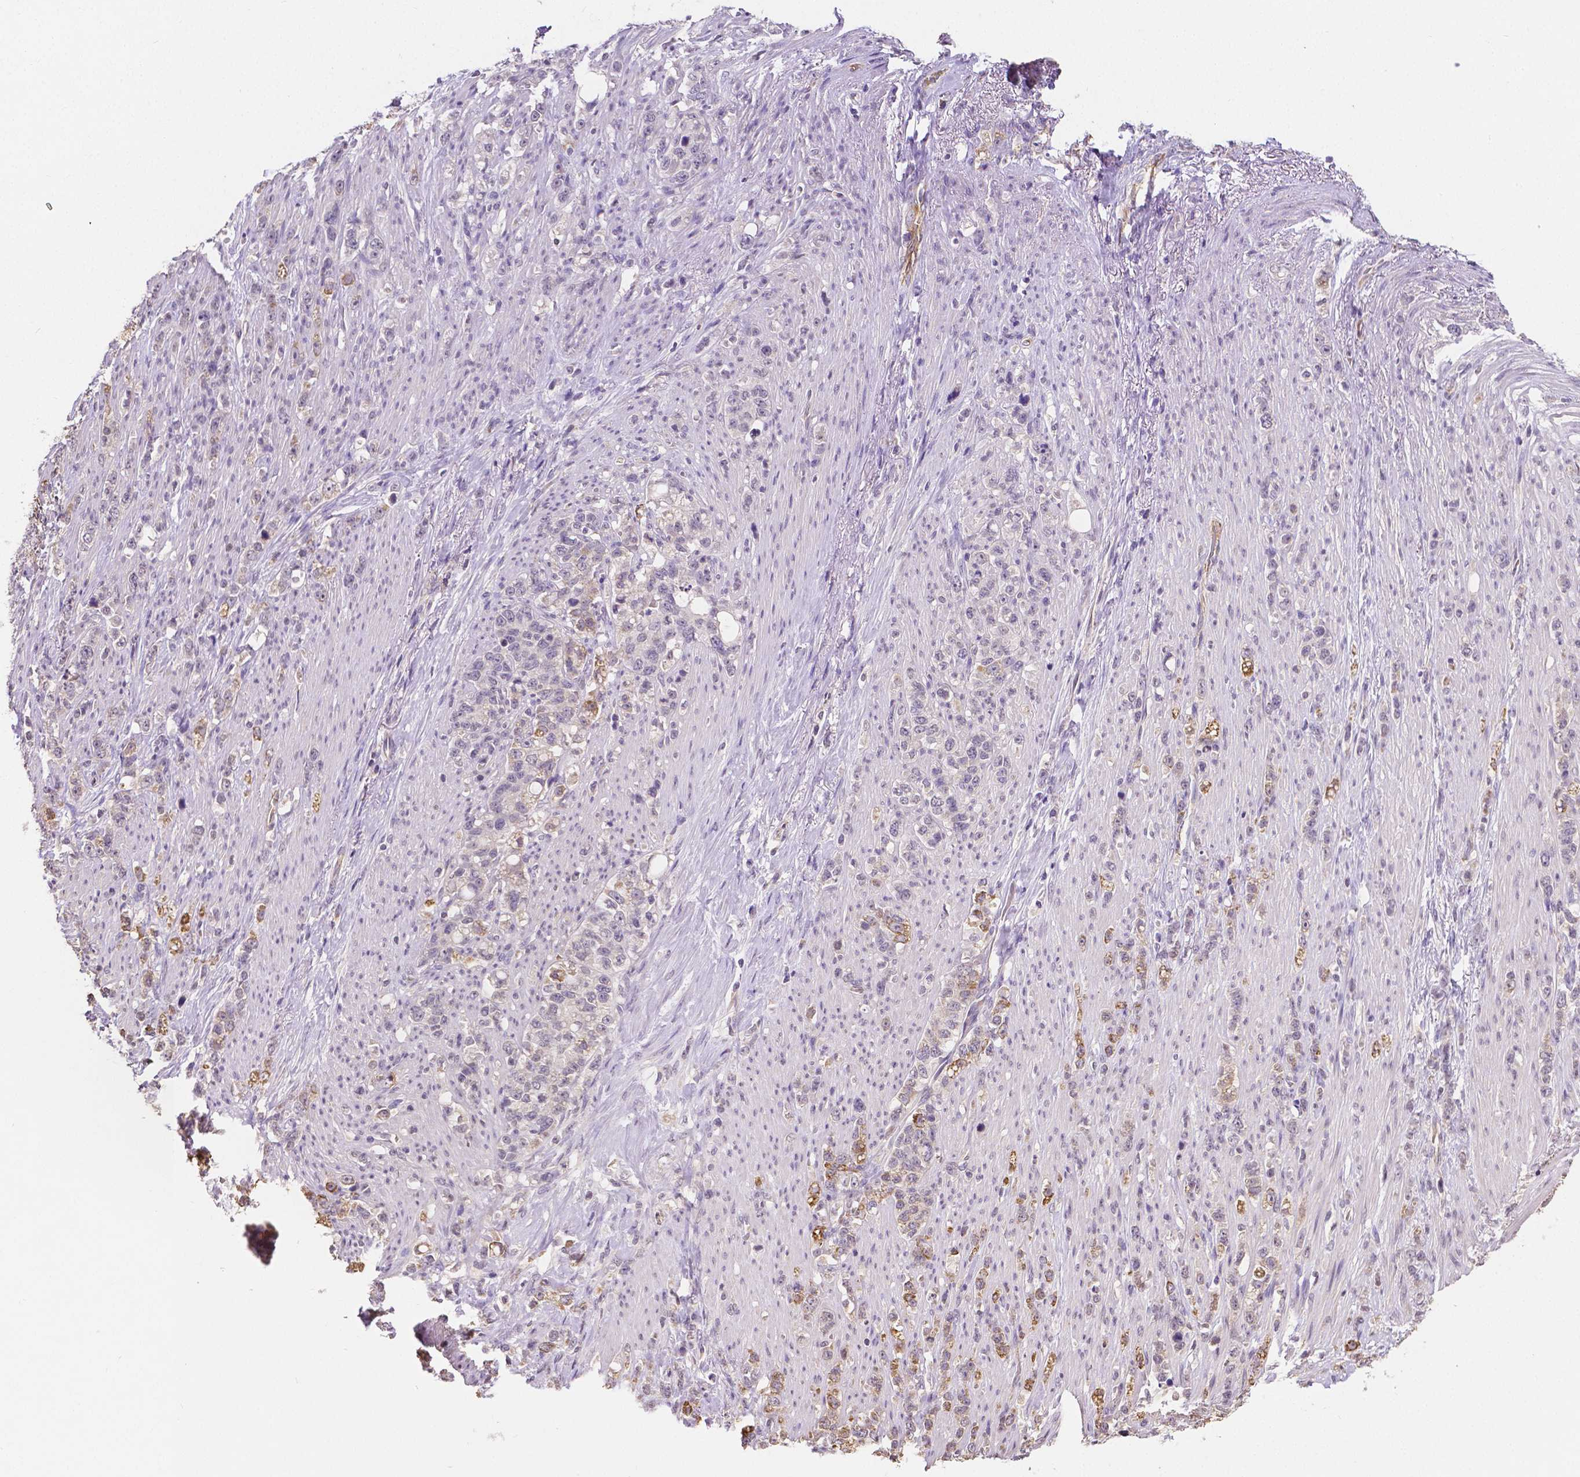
{"staining": {"intensity": "negative", "quantity": "none", "location": "none"}, "tissue": "stomach cancer", "cell_type": "Tumor cells", "image_type": "cancer", "snomed": [{"axis": "morphology", "description": "Adenocarcinoma, NOS"}, {"axis": "topography", "description": "Stomach, lower"}], "caption": "Immunohistochemistry of adenocarcinoma (stomach) reveals no expression in tumor cells.", "gene": "ELAVL2", "patient": {"sex": "male", "age": 88}}